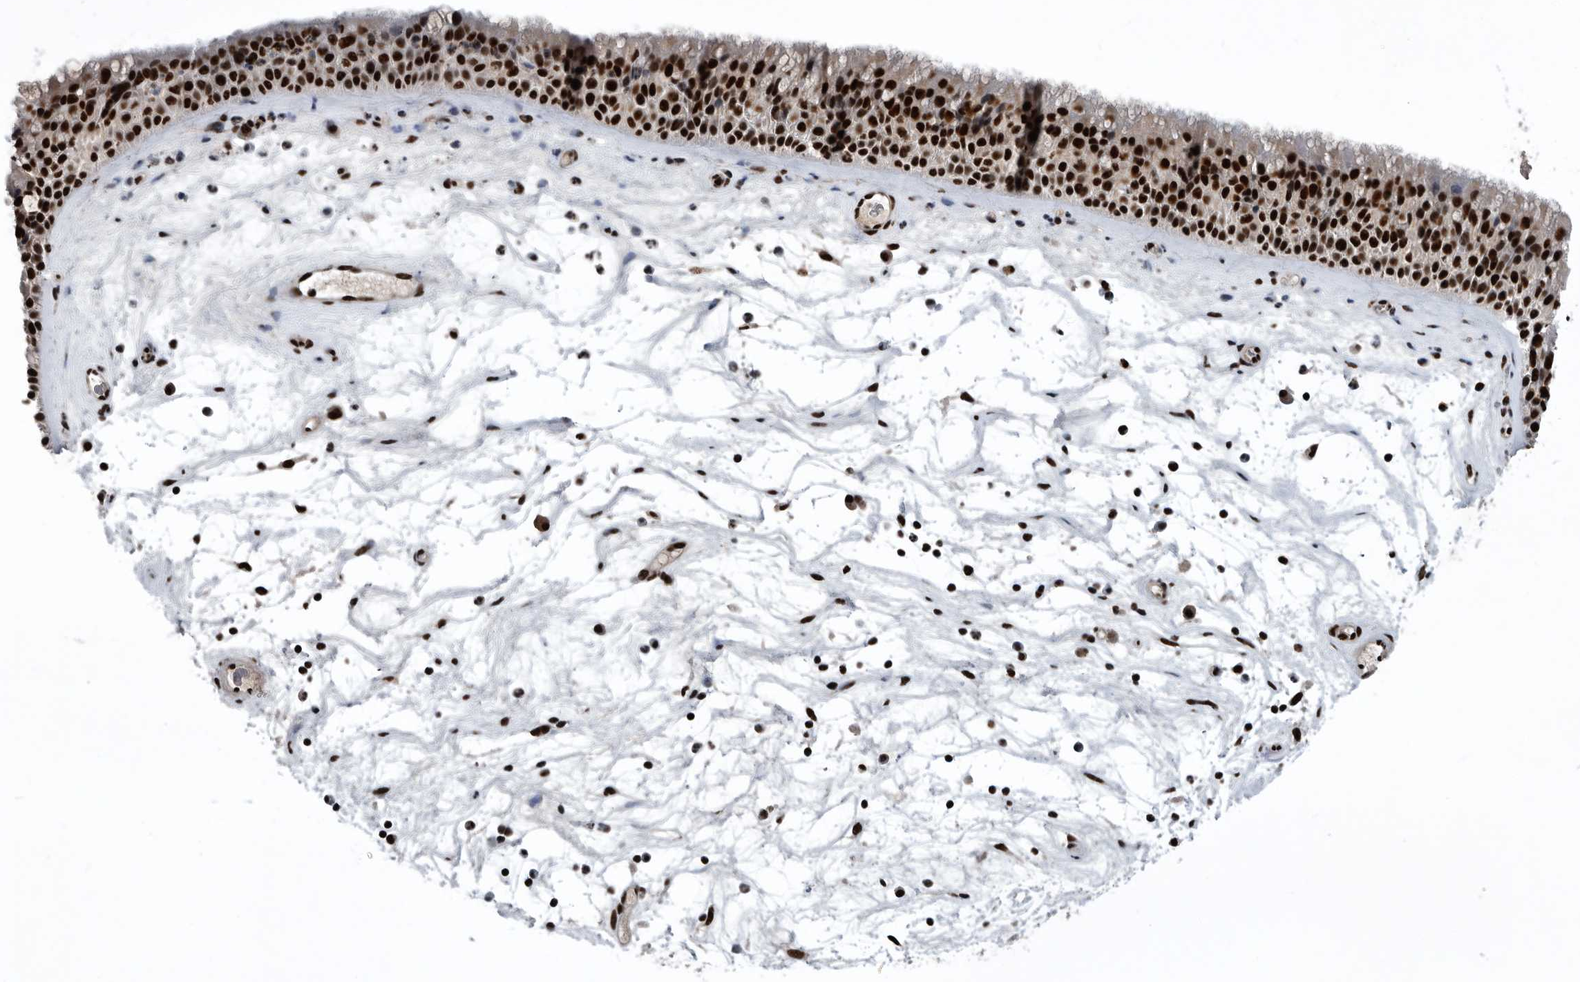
{"staining": {"intensity": "strong", "quantity": ">75%", "location": "nuclear"}, "tissue": "nasopharynx", "cell_type": "Respiratory epithelial cells", "image_type": "normal", "snomed": [{"axis": "morphology", "description": "Normal tissue, NOS"}, {"axis": "topography", "description": "Nasopharynx"}], "caption": "The image shows immunohistochemical staining of normal nasopharynx. There is strong nuclear staining is identified in about >75% of respiratory epithelial cells.", "gene": "SENP7", "patient": {"sex": "male", "age": 64}}